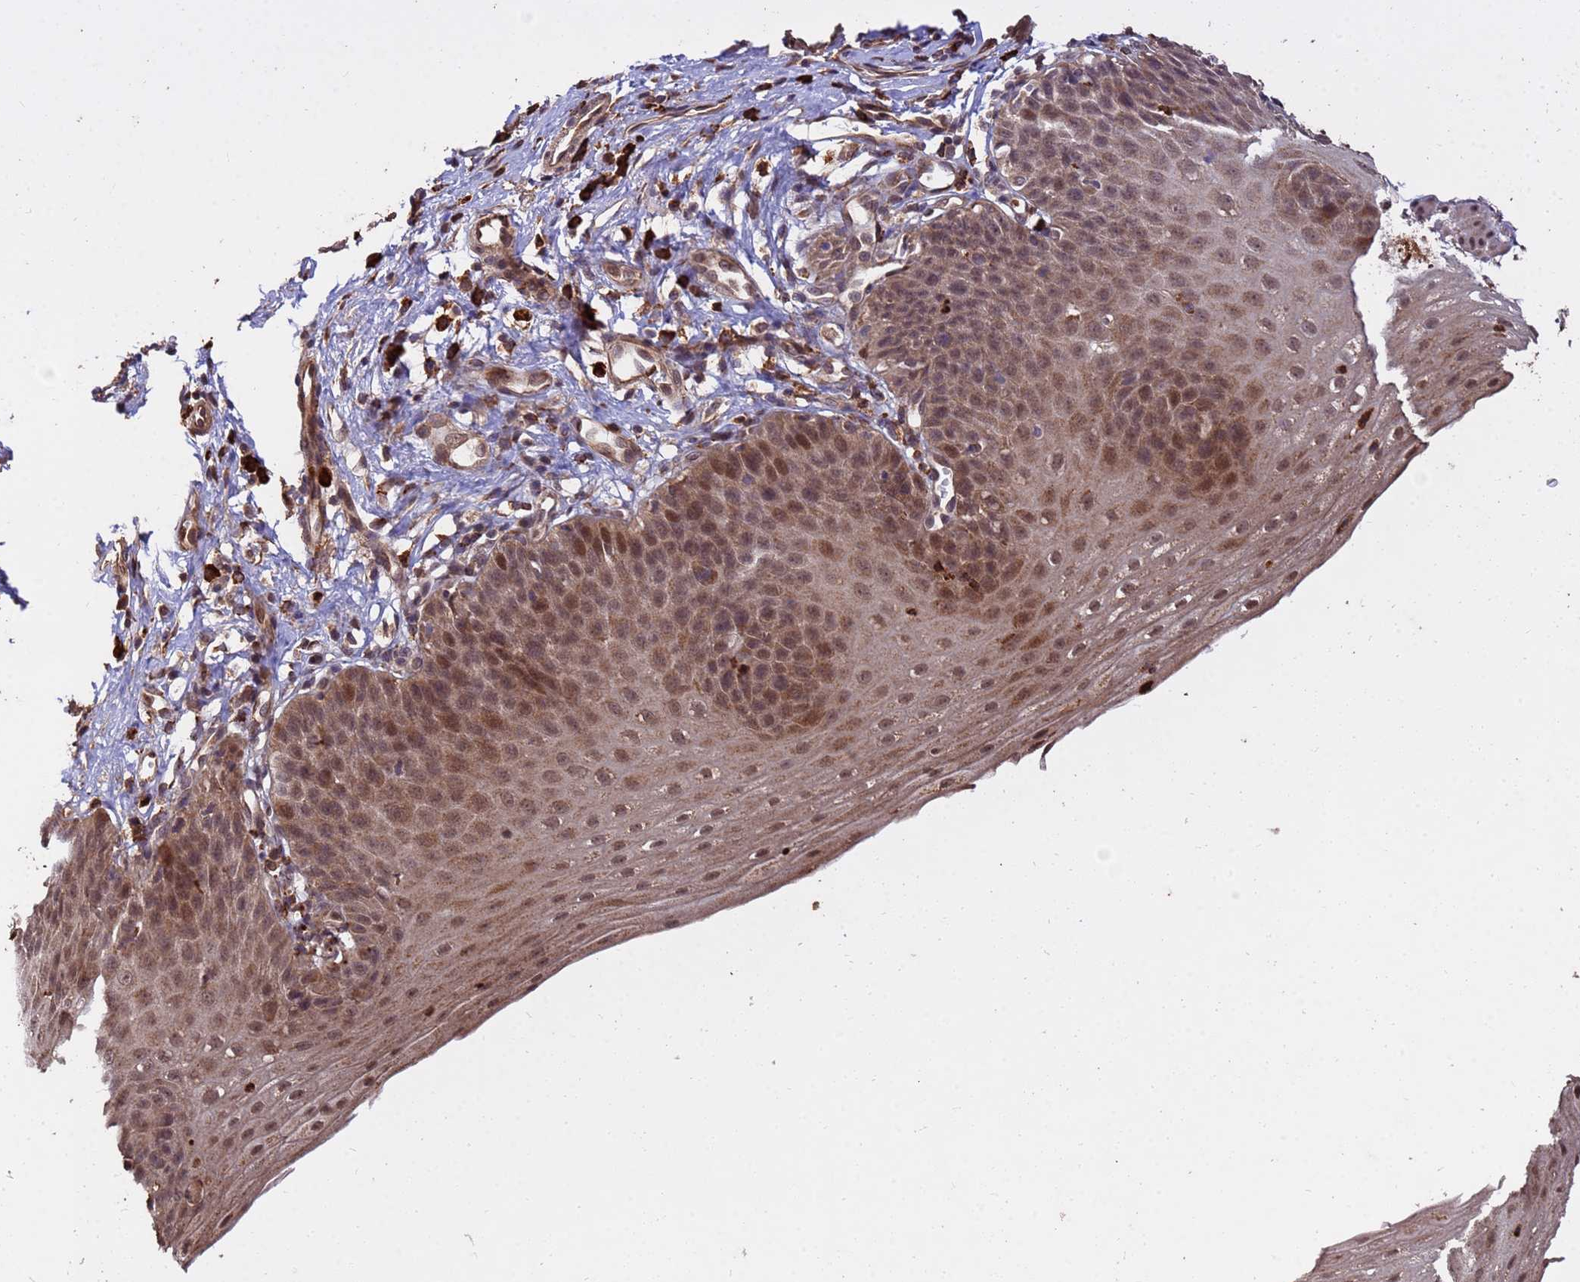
{"staining": {"intensity": "moderate", "quantity": ">75%", "location": "cytoplasmic/membranous,nuclear"}, "tissue": "esophagus", "cell_type": "Squamous epithelial cells", "image_type": "normal", "snomed": [{"axis": "morphology", "description": "Normal tissue, NOS"}, {"axis": "topography", "description": "Esophagus"}], "caption": "Immunohistochemical staining of benign esophagus reveals moderate cytoplasmic/membranous,nuclear protein staining in approximately >75% of squamous epithelial cells. (Brightfield microscopy of DAB IHC at high magnification).", "gene": "ZNF619", "patient": {"sex": "male", "age": 71}}